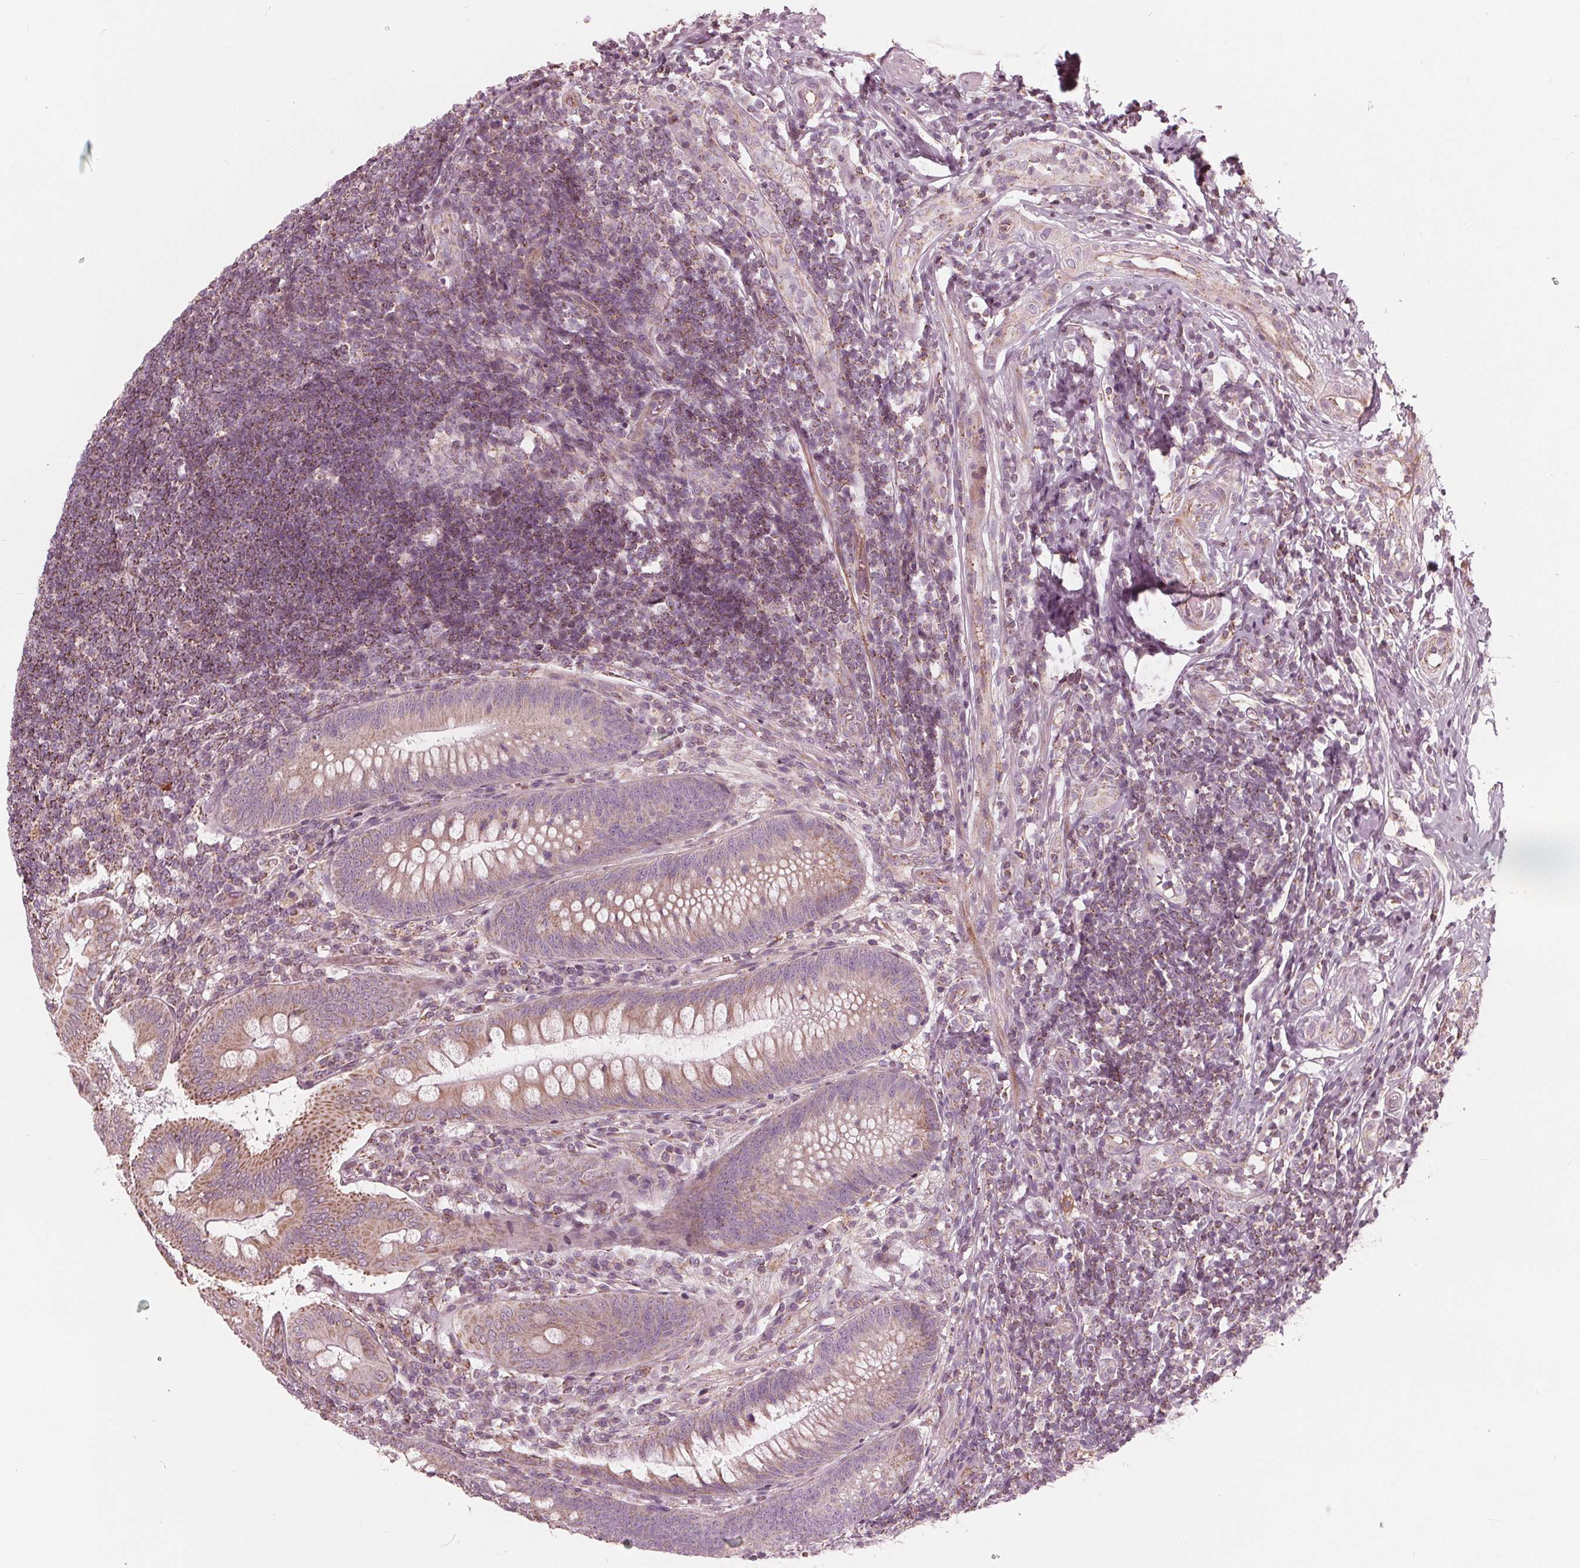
{"staining": {"intensity": "moderate", "quantity": "25%-75%", "location": "cytoplasmic/membranous"}, "tissue": "appendix", "cell_type": "Glandular cells", "image_type": "normal", "snomed": [{"axis": "morphology", "description": "Normal tissue, NOS"}, {"axis": "morphology", "description": "Inflammation, NOS"}, {"axis": "topography", "description": "Appendix"}], "caption": "Unremarkable appendix was stained to show a protein in brown. There is medium levels of moderate cytoplasmic/membranous positivity in approximately 25%-75% of glandular cells. The staining was performed using DAB to visualize the protein expression in brown, while the nuclei were stained in blue with hematoxylin (Magnification: 20x).", "gene": "DCAF4L2", "patient": {"sex": "male", "age": 16}}